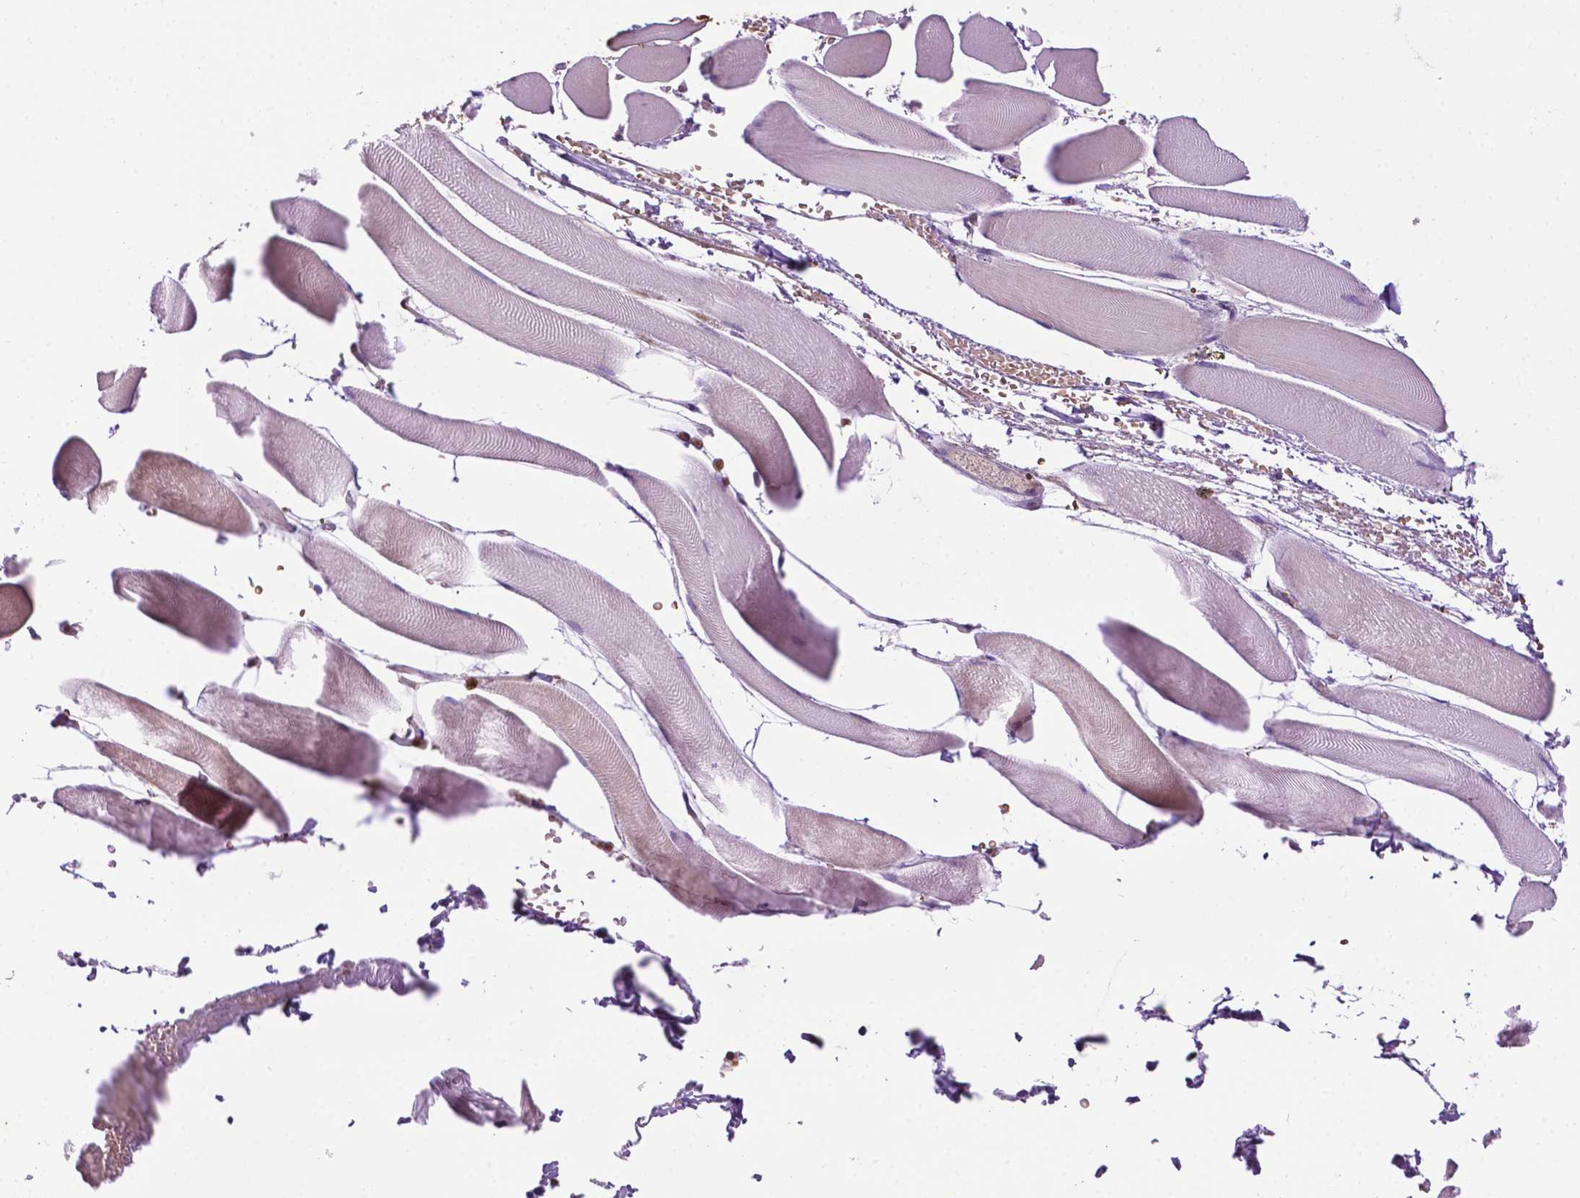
{"staining": {"intensity": "moderate", "quantity": "25%-75%", "location": "cytoplasmic/membranous,nuclear"}, "tissue": "skeletal muscle", "cell_type": "Myocytes", "image_type": "normal", "snomed": [{"axis": "morphology", "description": "Normal tissue, NOS"}, {"axis": "topography", "description": "Skeletal muscle"}], "caption": "Myocytes exhibit medium levels of moderate cytoplasmic/membranous,nuclear expression in approximately 25%-75% of cells in benign skeletal muscle.", "gene": "COL23A1", "patient": {"sex": "female", "age": 37}}